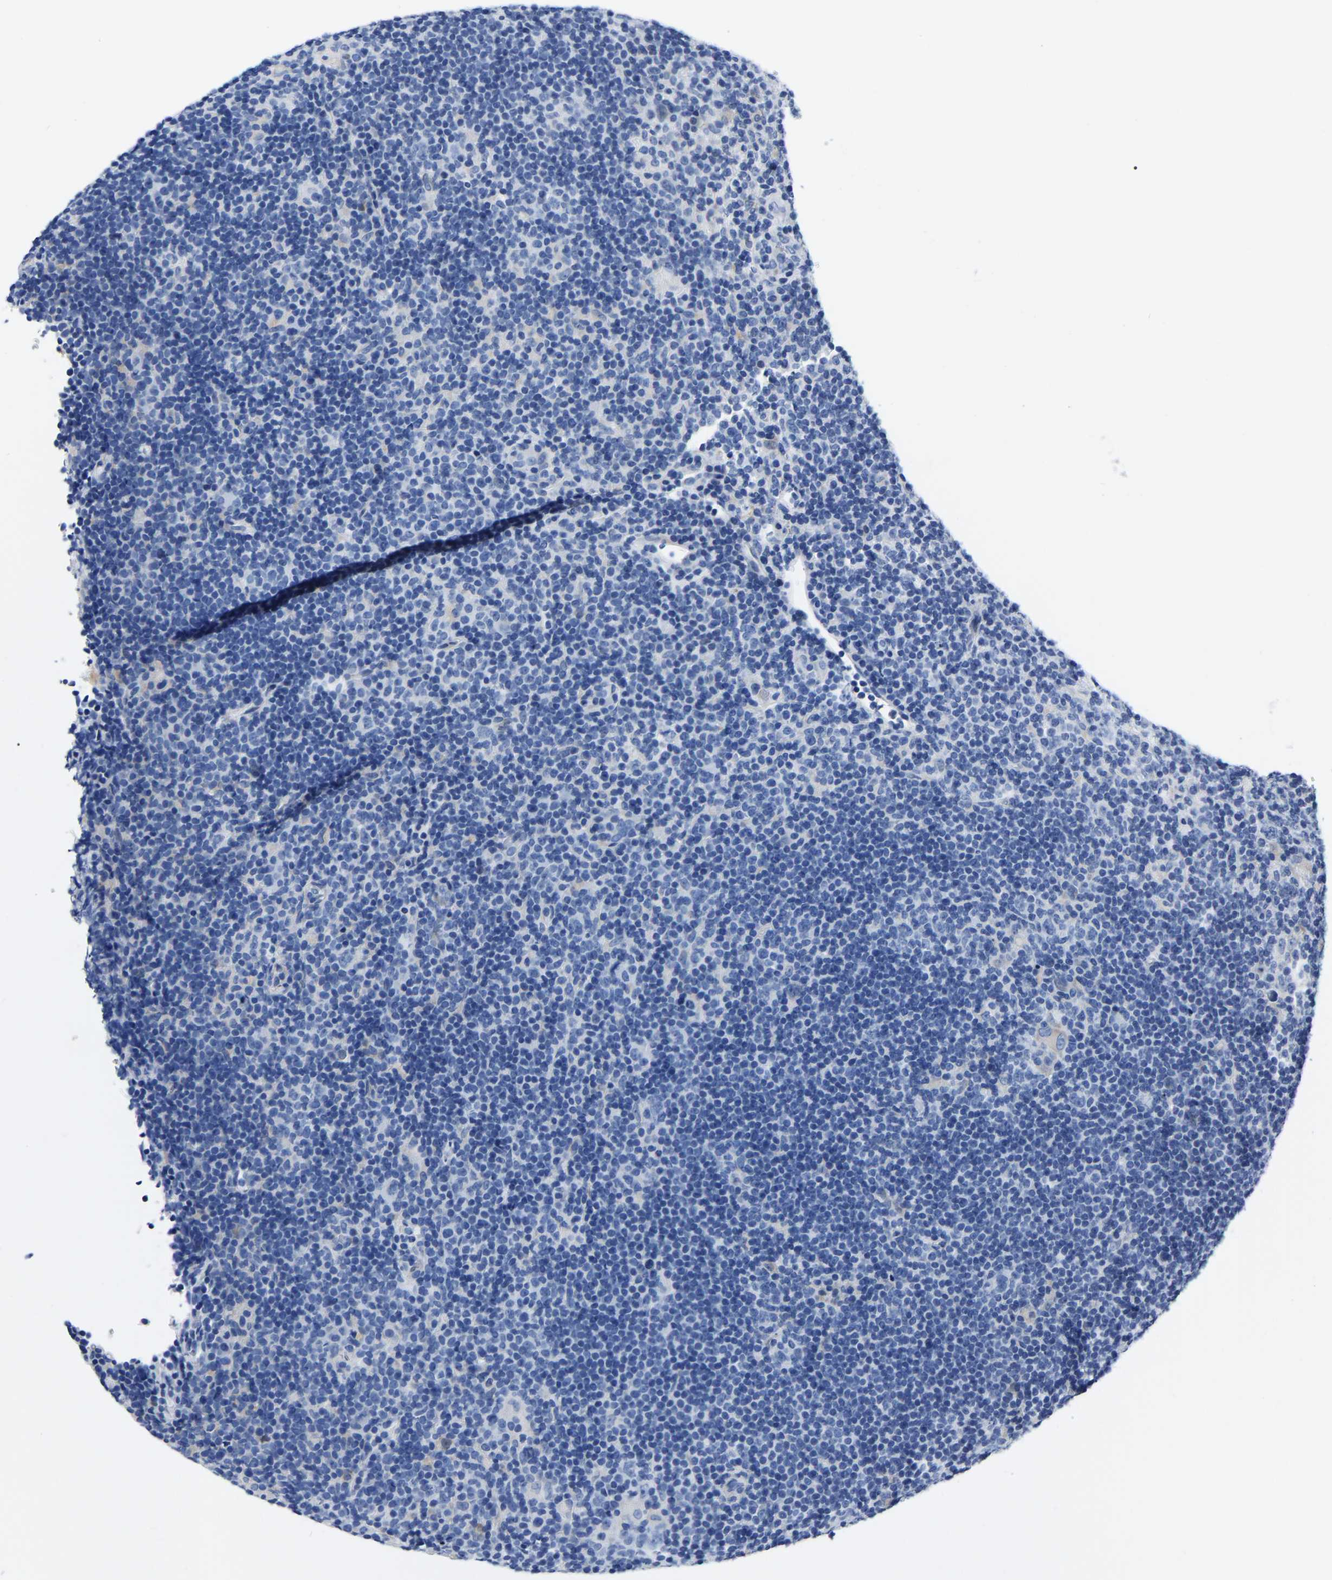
{"staining": {"intensity": "negative", "quantity": "none", "location": "none"}, "tissue": "lymphoma", "cell_type": "Tumor cells", "image_type": "cancer", "snomed": [{"axis": "morphology", "description": "Hodgkin's disease, NOS"}, {"axis": "topography", "description": "Lymph node"}], "caption": "The immunohistochemistry (IHC) histopathology image has no significant staining in tumor cells of Hodgkin's disease tissue.", "gene": "MOV10L1", "patient": {"sex": "female", "age": 57}}